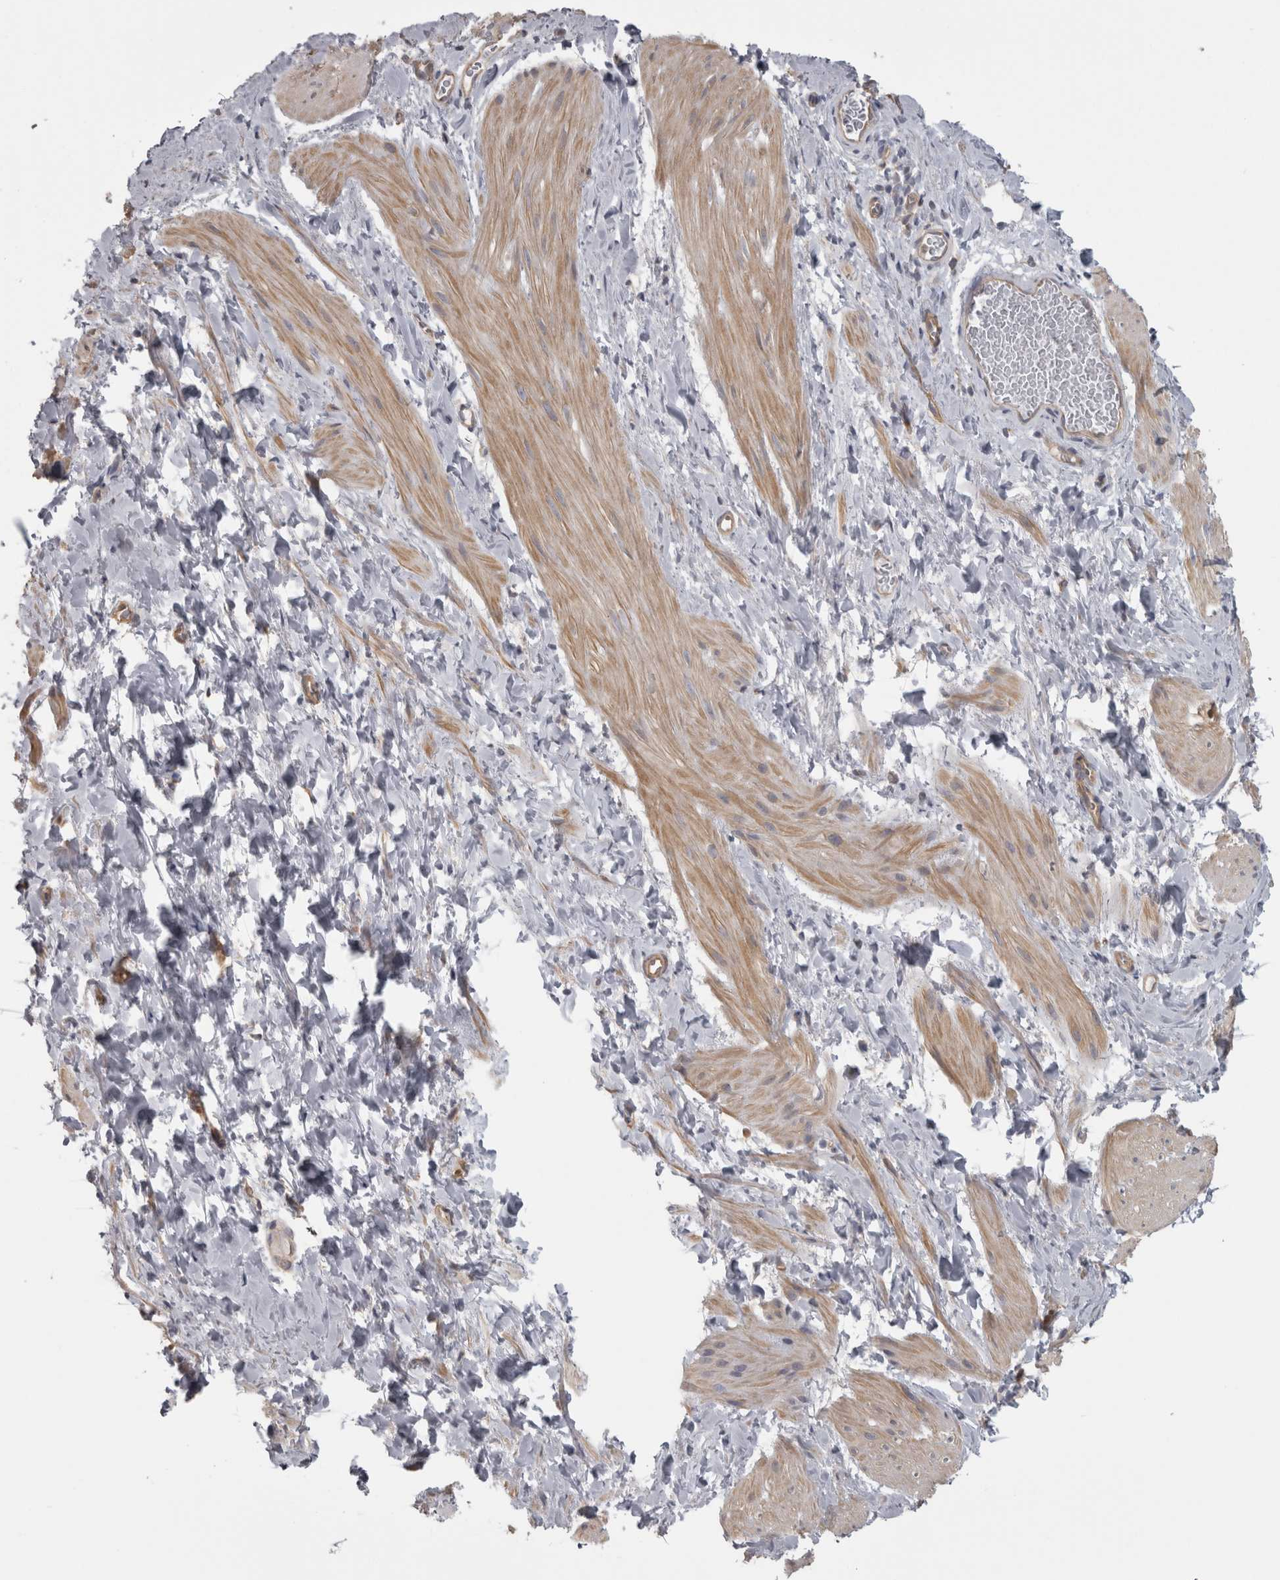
{"staining": {"intensity": "weak", "quantity": "25%-75%", "location": "cytoplasmic/membranous"}, "tissue": "smooth muscle", "cell_type": "Smooth muscle cells", "image_type": "normal", "snomed": [{"axis": "morphology", "description": "Normal tissue, NOS"}, {"axis": "topography", "description": "Smooth muscle"}], "caption": "IHC micrograph of benign smooth muscle stained for a protein (brown), which shows low levels of weak cytoplasmic/membranous positivity in approximately 25%-75% of smooth muscle cells.", "gene": "PPP1R12B", "patient": {"sex": "male", "age": 16}}